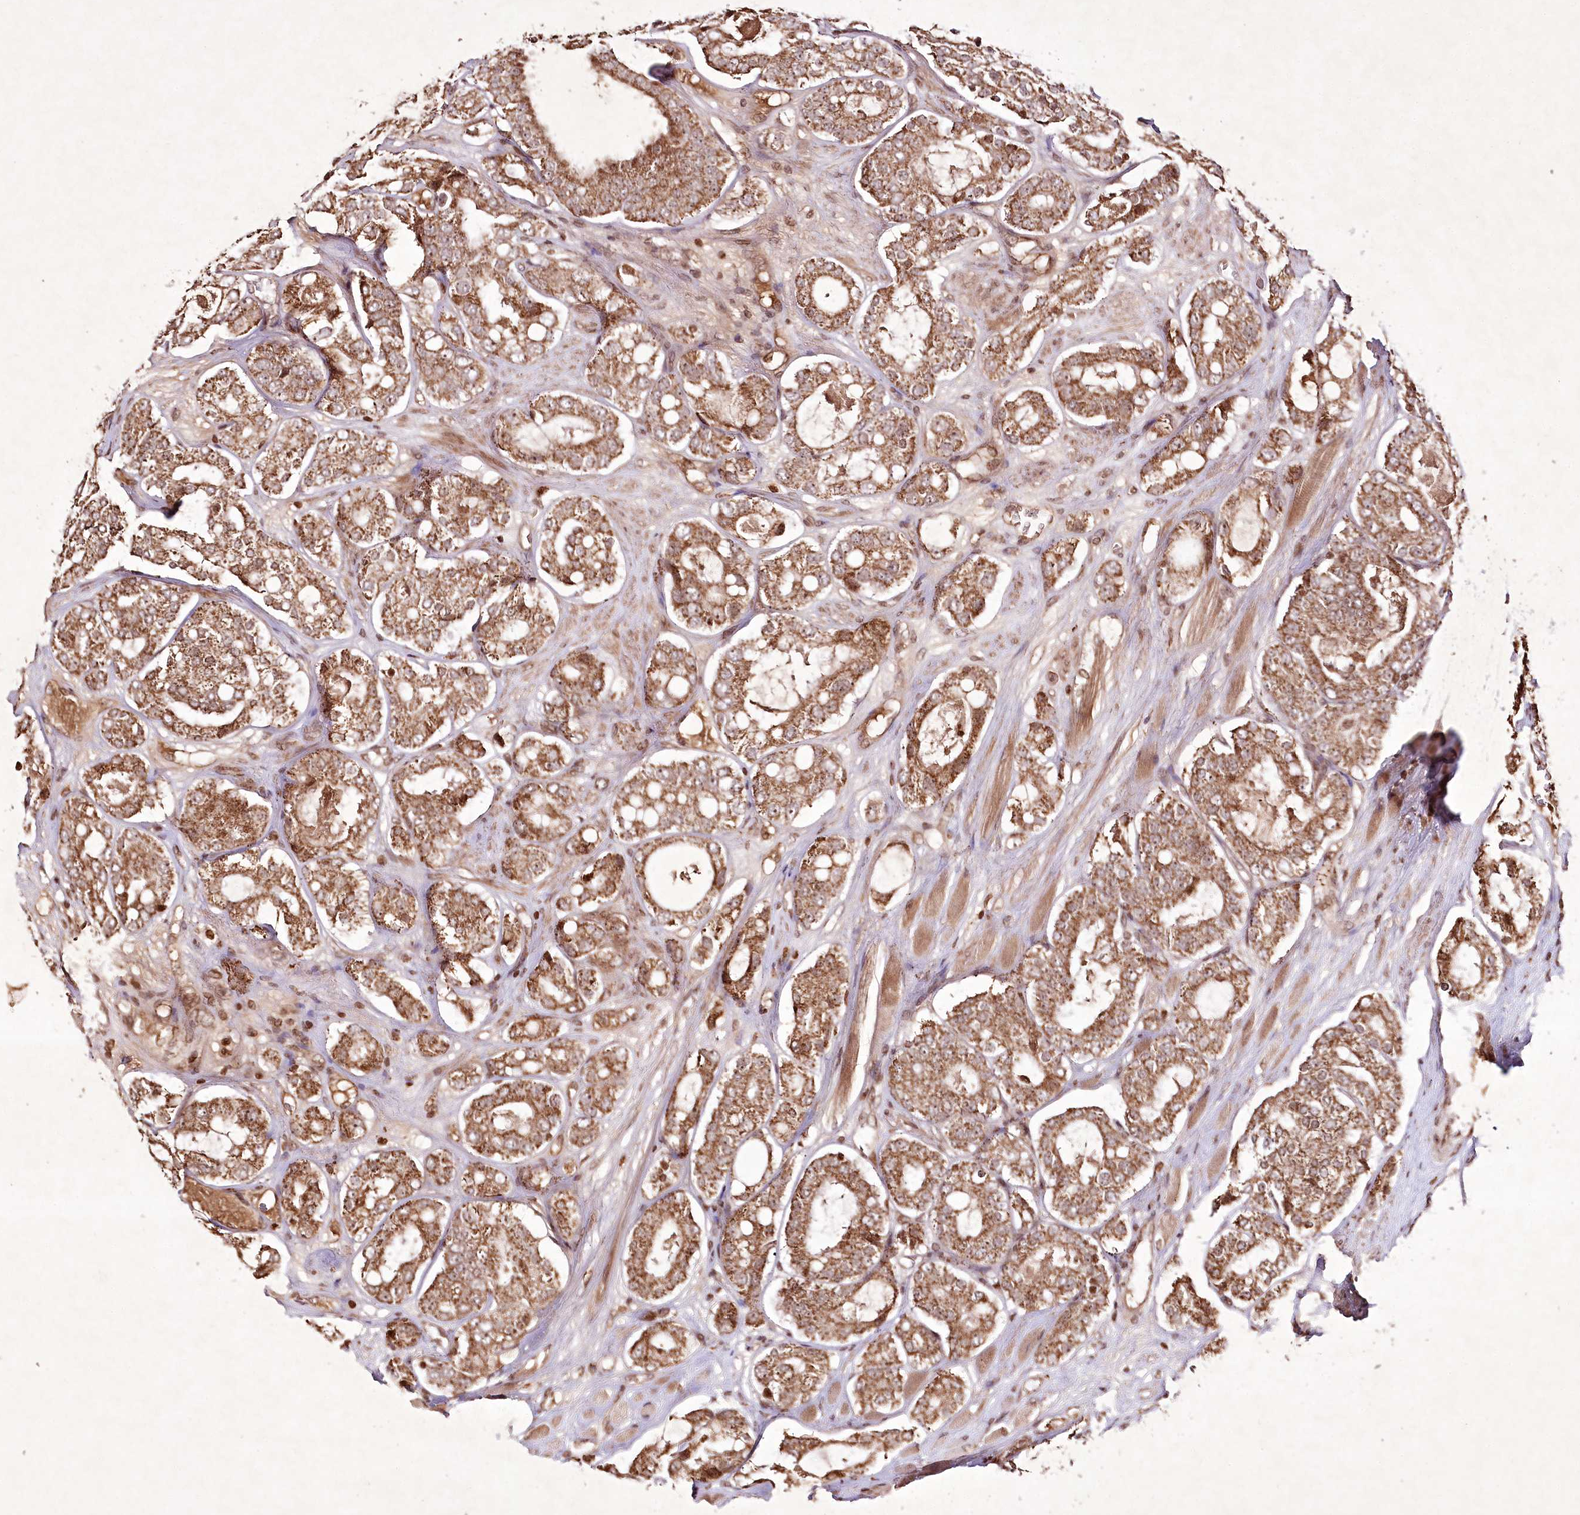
{"staining": {"intensity": "moderate", "quantity": ">75%", "location": "cytoplasmic/membranous,nuclear"}, "tissue": "prostate cancer", "cell_type": "Tumor cells", "image_type": "cancer", "snomed": [{"axis": "morphology", "description": "Adenocarcinoma, High grade"}, {"axis": "topography", "description": "Prostate"}], "caption": "The micrograph displays a brown stain indicating the presence of a protein in the cytoplasmic/membranous and nuclear of tumor cells in prostate cancer (high-grade adenocarcinoma).", "gene": "CARM1", "patient": {"sex": "male", "age": 65}}